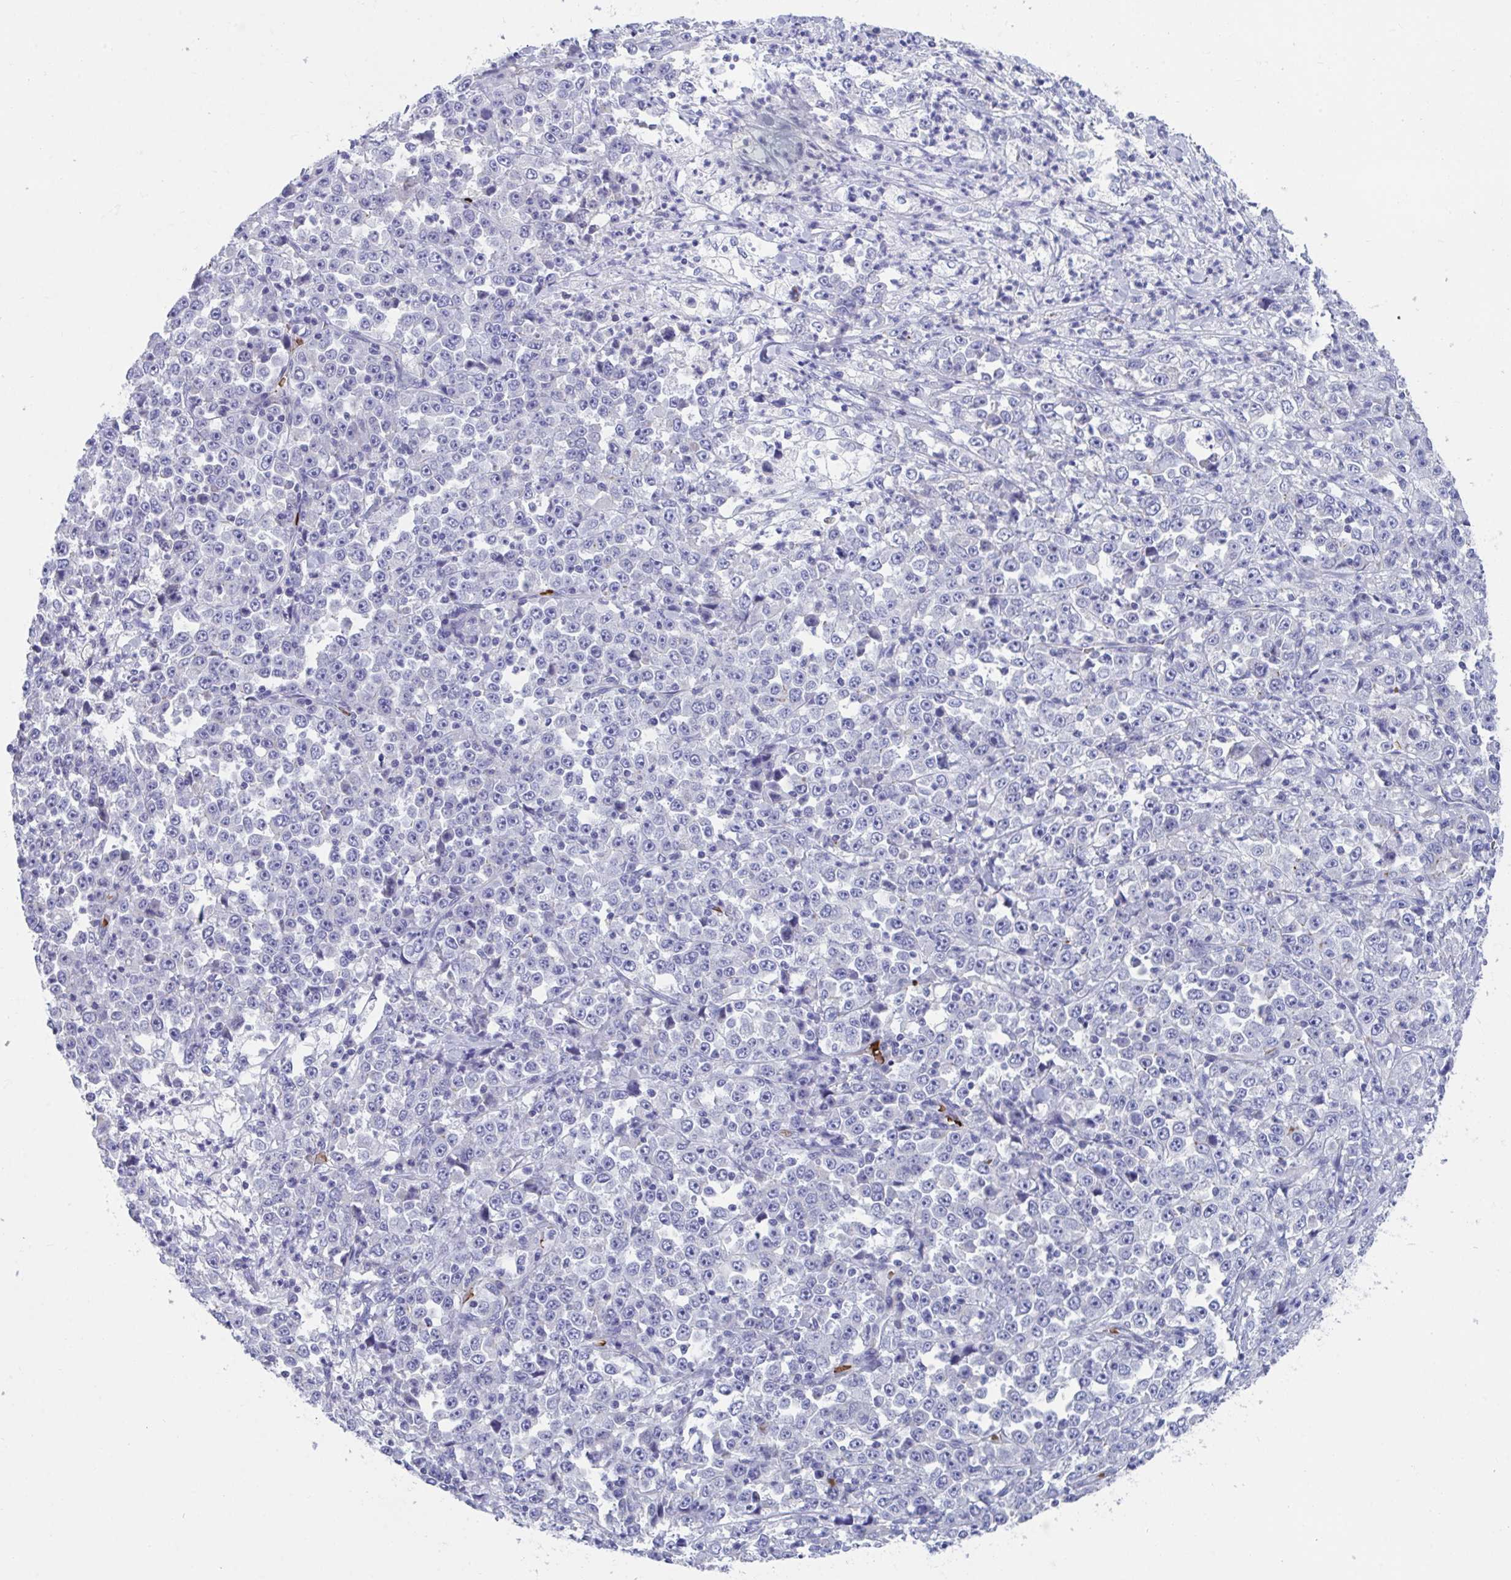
{"staining": {"intensity": "negative", "quantity": "none", "location": "none"}, "tissue": "stomach cancer", "cell_type": "Tumor cells", "image_type": "cancer", "snomed": [{"axis": "morphology", "description": "Normal tissue, NOS"}, {"axis": "morphology", "description": "Adenocarcinoma, NOS"}, {"axis": "topography", "description": "Stomach, upper"}, {"axis": "topography", "description": "Stomach"}], "caption": "Tumor cells show no significant protein positivity in stomach adenocarcinoma. (DAB immunohistochemistry (IHC), high magnification).", "gene": "TTC30B", "patient": {"sex": "male", "age": 59}}